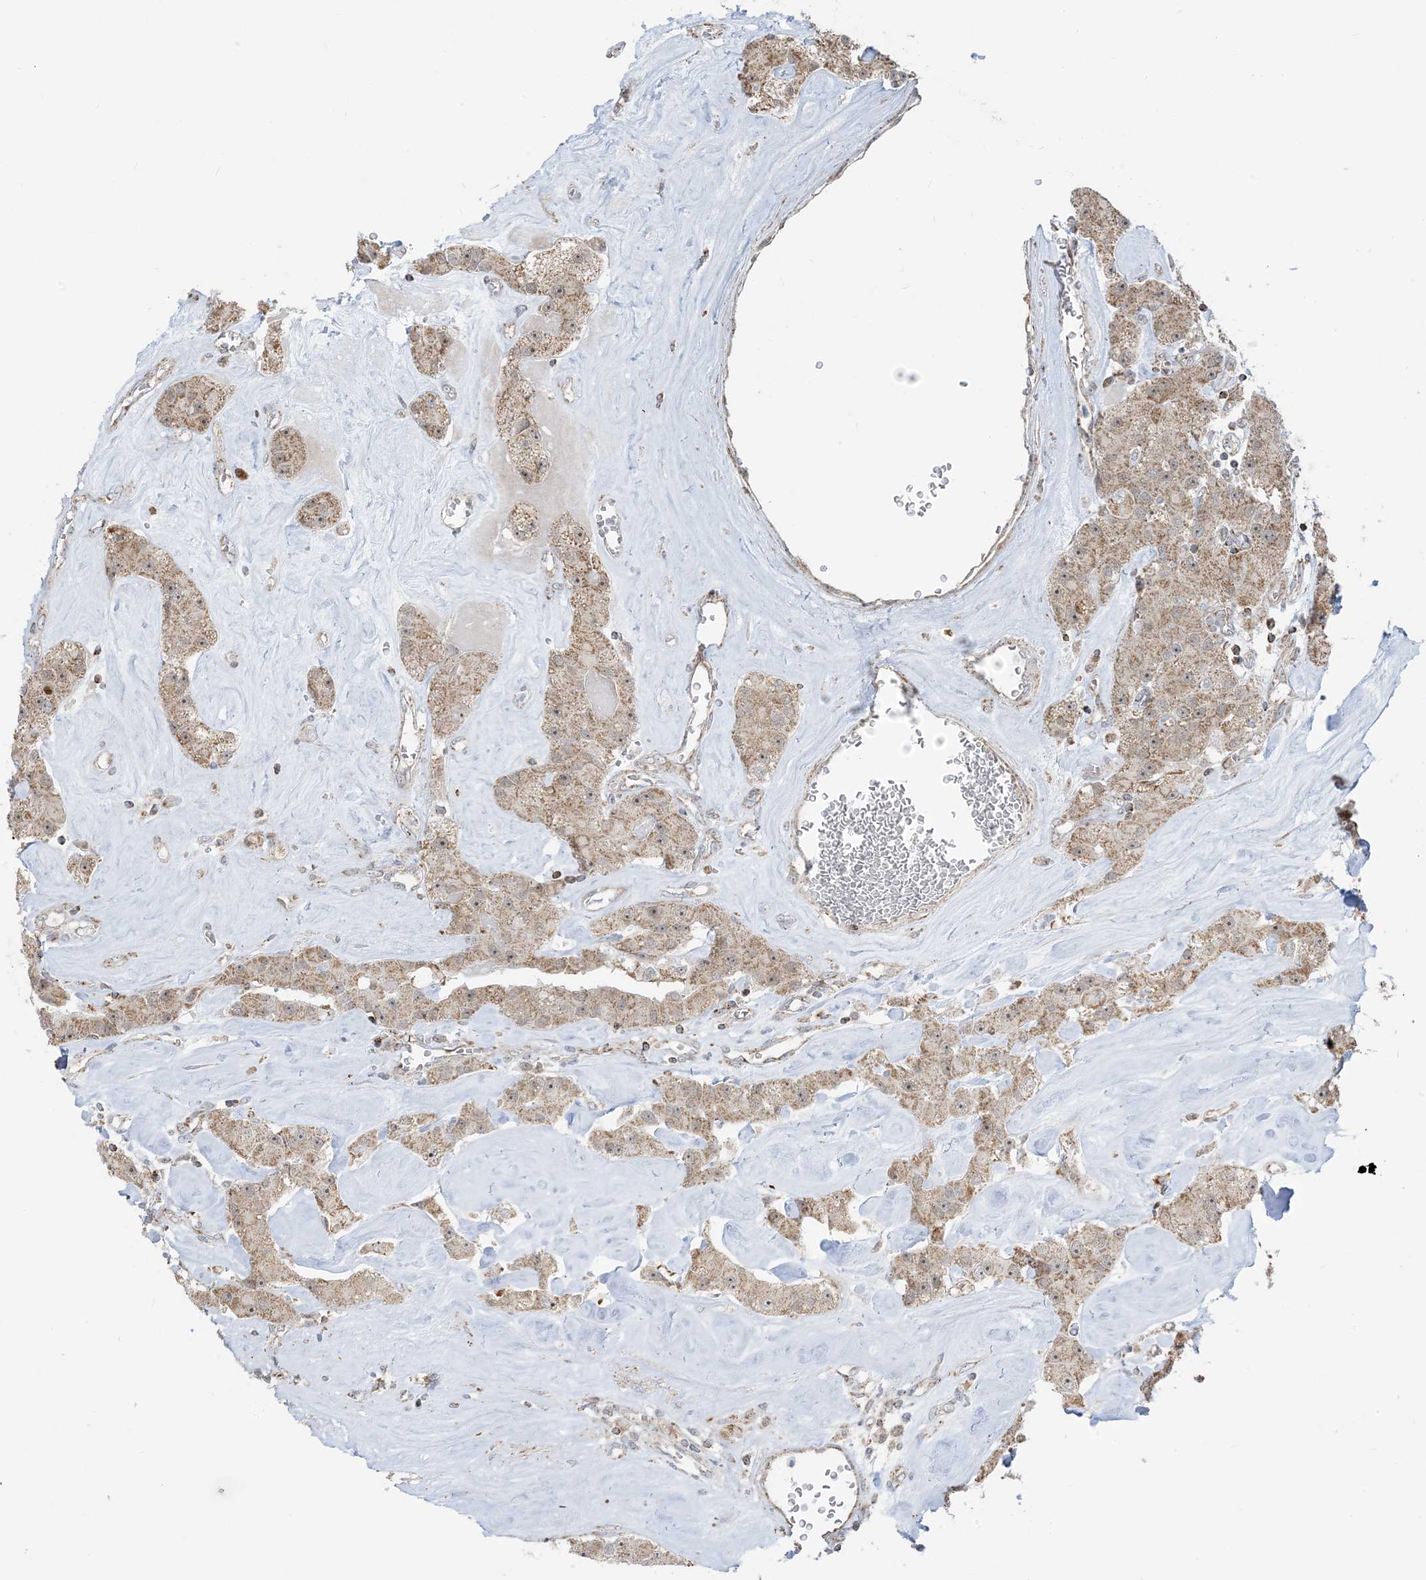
{"staining": {"intensity": "moderate", "quantity": ">75%", "location": "cytoplasmic/membranous"}, "tissue": "carcinoid", "cell_type": "Tumor cells", "image_type": "cancer", "snomed": [{"axis": "morphology", "description": "Carcinoid, malignant, NOS"}, {"axis": "topography", "description": "Pancreas"}], "caption": "Approximately >75% of tumor cells in carcinoid display moderate cytoplasmic/membranous protein positivity as visualized by brown immunohistochemical staining.", "gene": "MAPKBP1", "patient": {"sex": "male", "age": 41}}